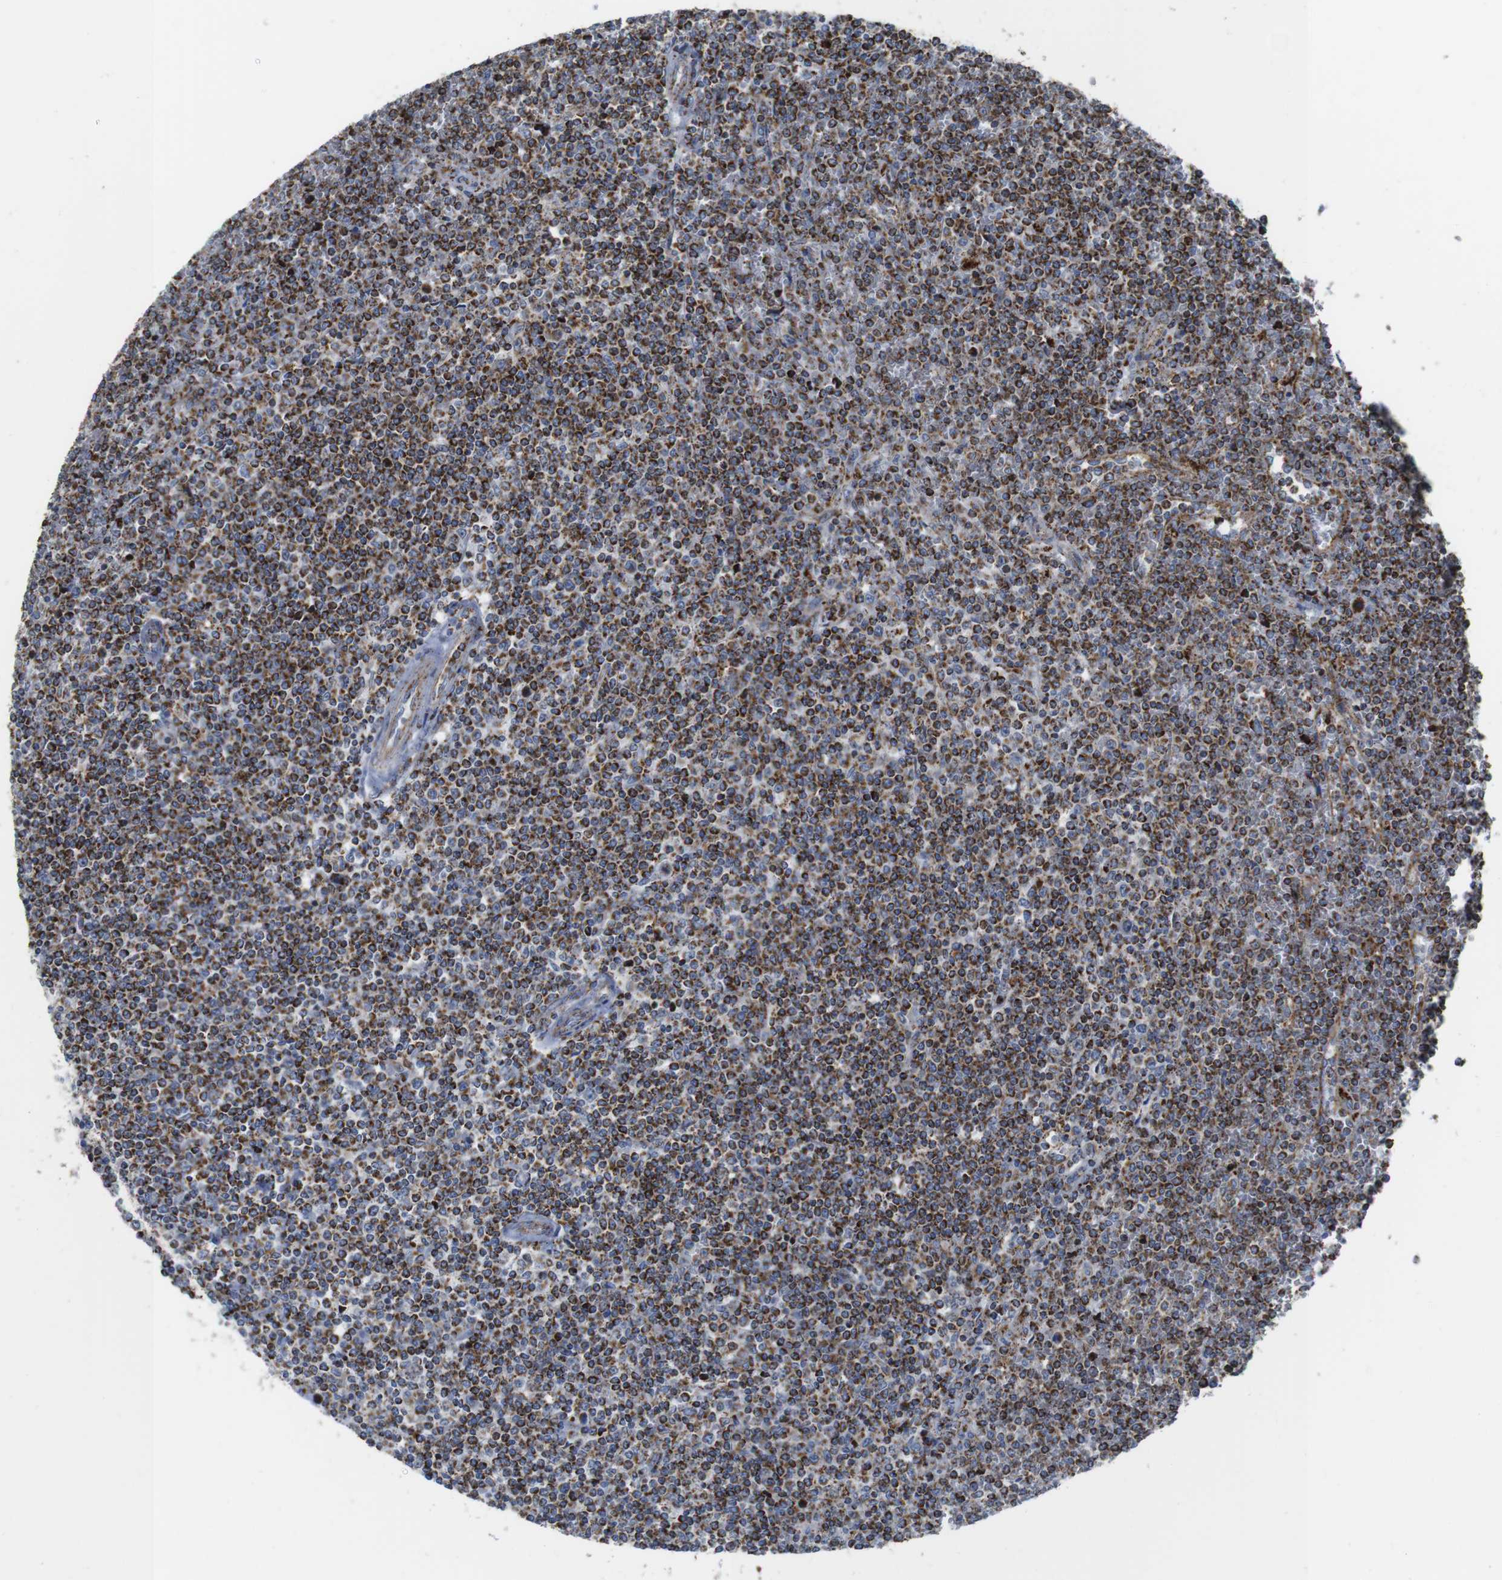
{"staining": {"intensity": "moderate", "quantity": ">75%", "location": "cytoplasmic/membranous"}, "tissue": "lymphoma", "cell_type": "Tumor cells", "image_type": "cancer", "snomed": [{"axis": "morphology", "description": "Malignant lymphoma, non-Hodgkin's type, Low grade"}, {"axis": "topography", "description": "Spleen"}], "caption": "Protein expression analysis of human lymphoma reveals moderate cytoplasmic/membranous positivity in about >75% of tumor cells.", "gene": "TMEM192", "patient": {"sex": "female", "age": 19}}